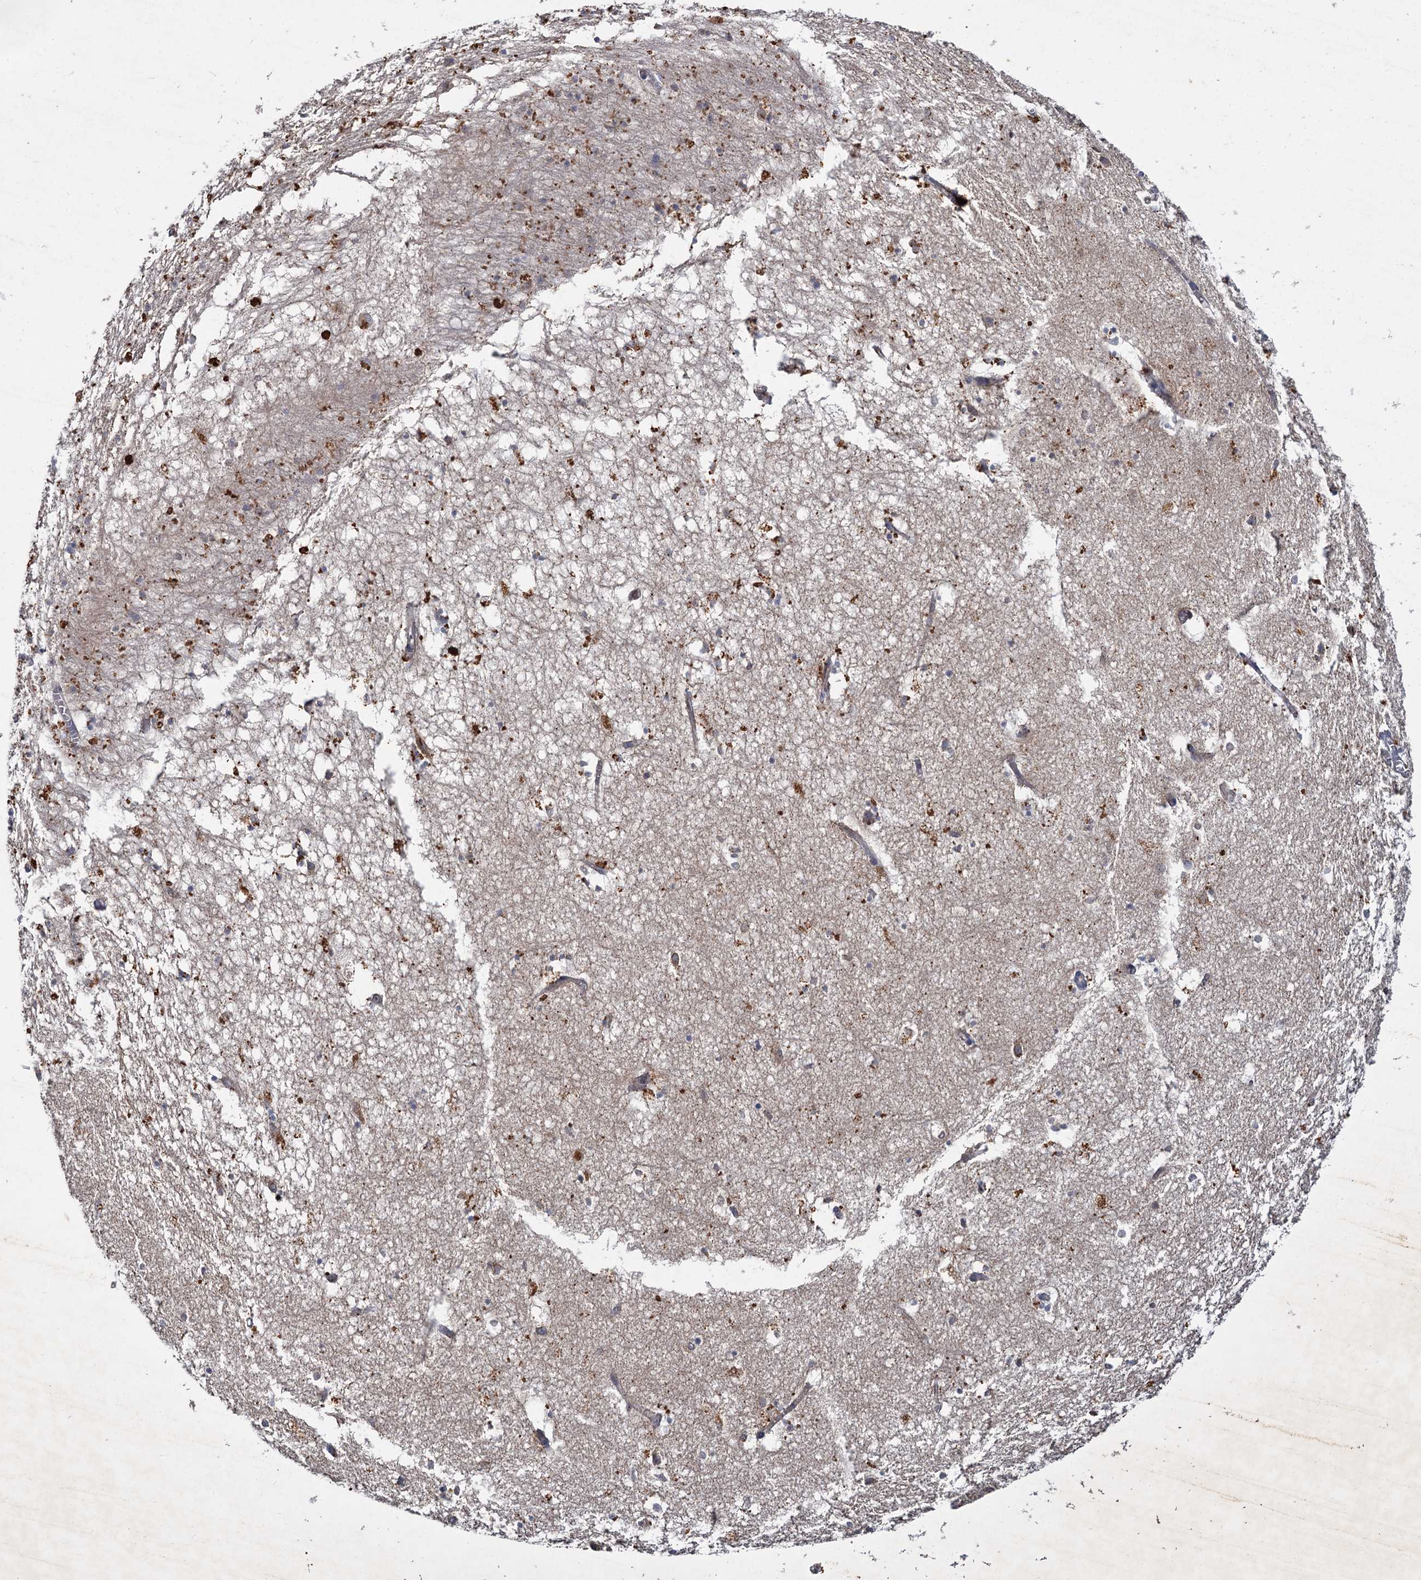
{"staining": {"intensity": "strong", "quantity": "<25%", "location": "cytoplasmic/membranous"}, "tissue": "hippocampus", "cell_type": "Glial cells", "image_type": "normal", "snomed": [{"axis": "morphology", "description": "Normal tissue, NOS"}, {"axis": "topography", "description": "Hippocampus"}], "caption": "Immunohistochemistry of unremarkable hippocampus shows medium levels of strong cytoplasmic/membranous expression in approximately <25% of glial cells.", "gene": "ATP9A", "patient": {"sex": "female", "age": 64}}